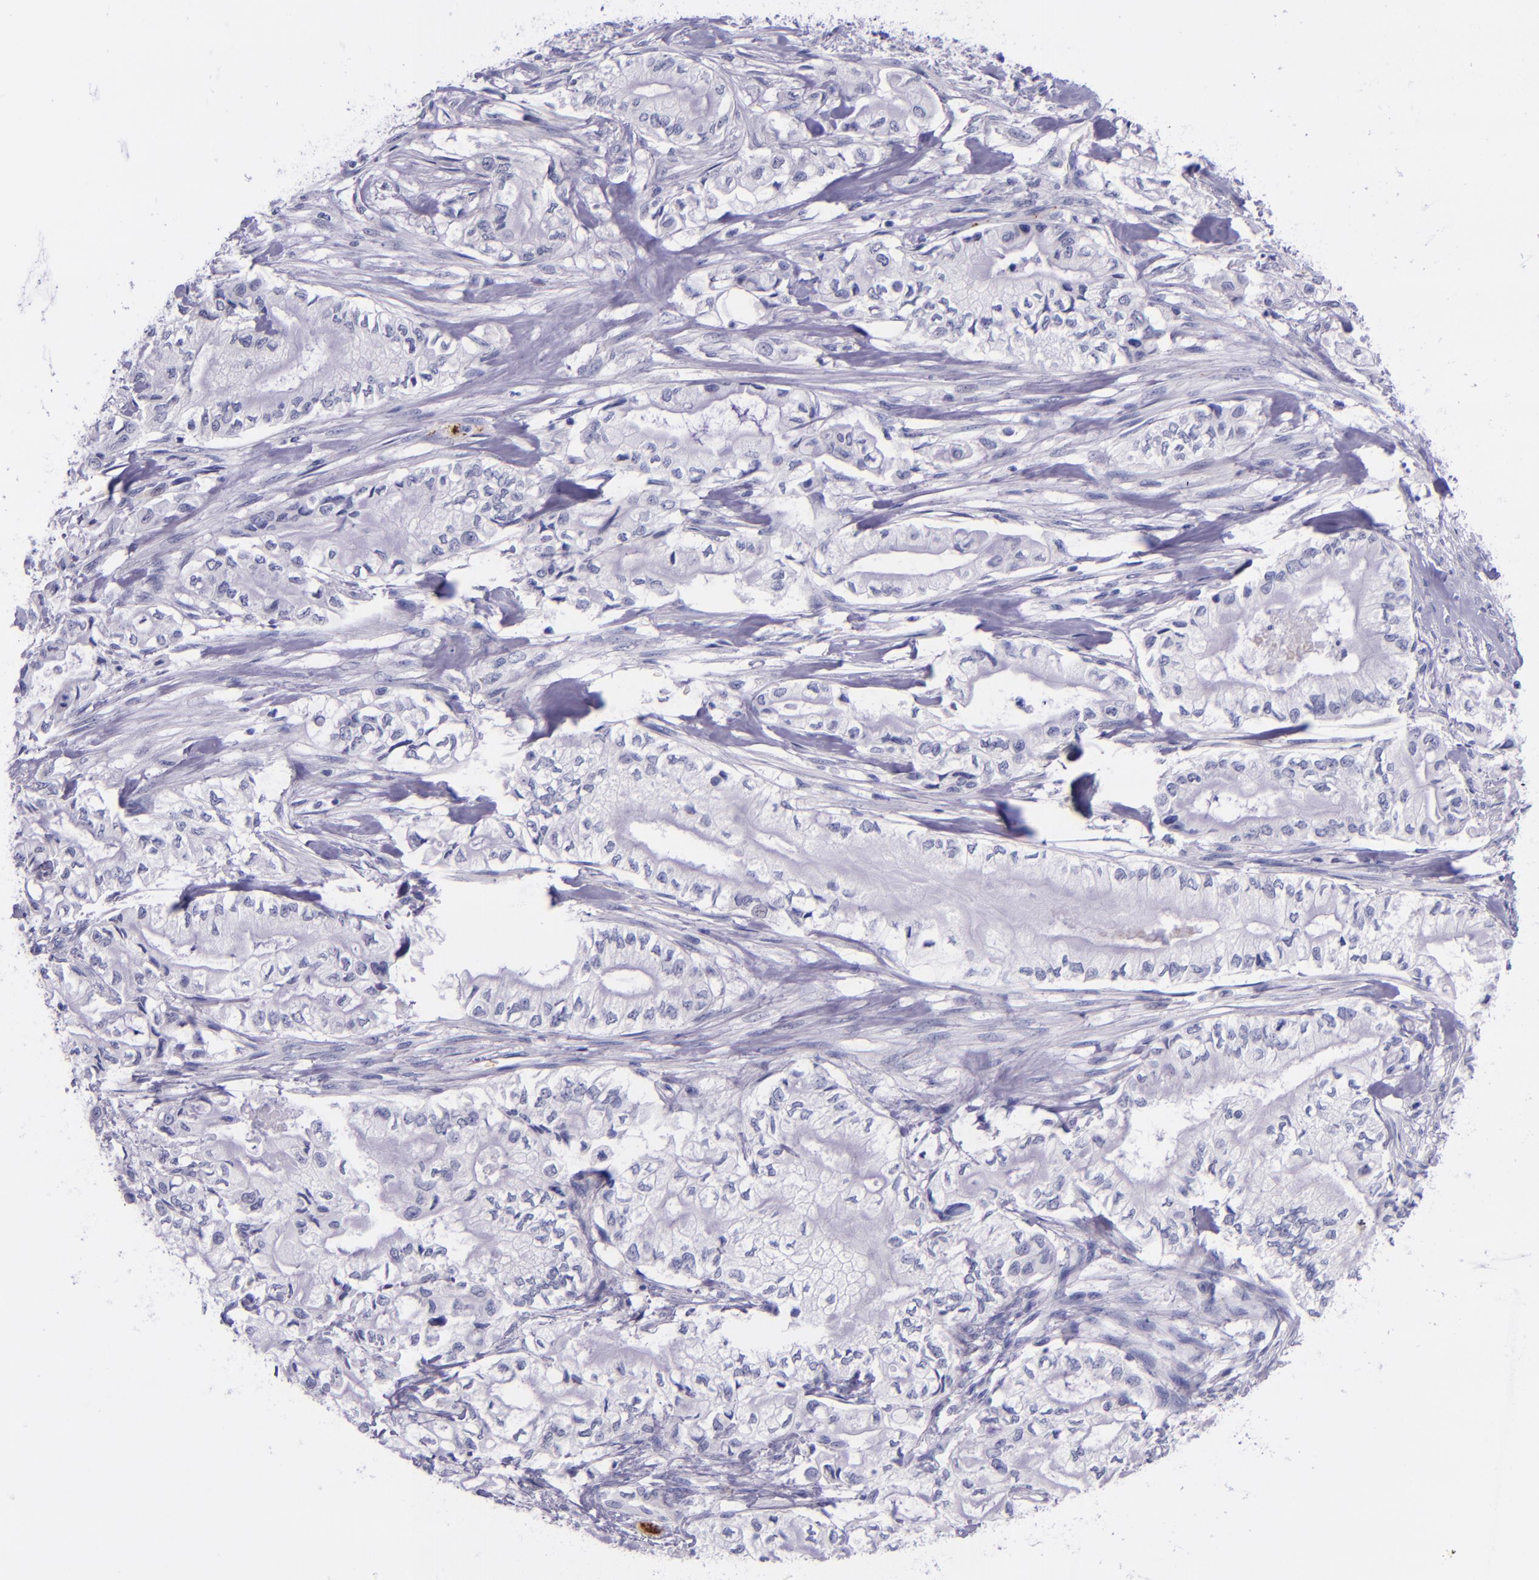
{"staining": {"intensity": "negative", "quantity": "none", "location": "none"}, "tissue": "pancreatic cancer", "cell_type": "Tumor cells", "image_type": "cancer", "snomed": [{"axis": "morphology", "description": "Adenocarcinoma, NOS"}, {"axis": "topography", "description": "Pancreas"}], "caption": "An immunohistochemistry (IHC) micrograph of pancreatic cancer (adenocarcinoma) is shown. There is no staining in tumor cells of pancreatic cancer (adenocarcinoma). (Stains: DAB immunohistochemistry (IHC) with hematoxylin counter stain, Microscopy: brightfield microscopy at high magnification).", "gene": "SELE", "patient": {"sex": "male", "age": 79}}